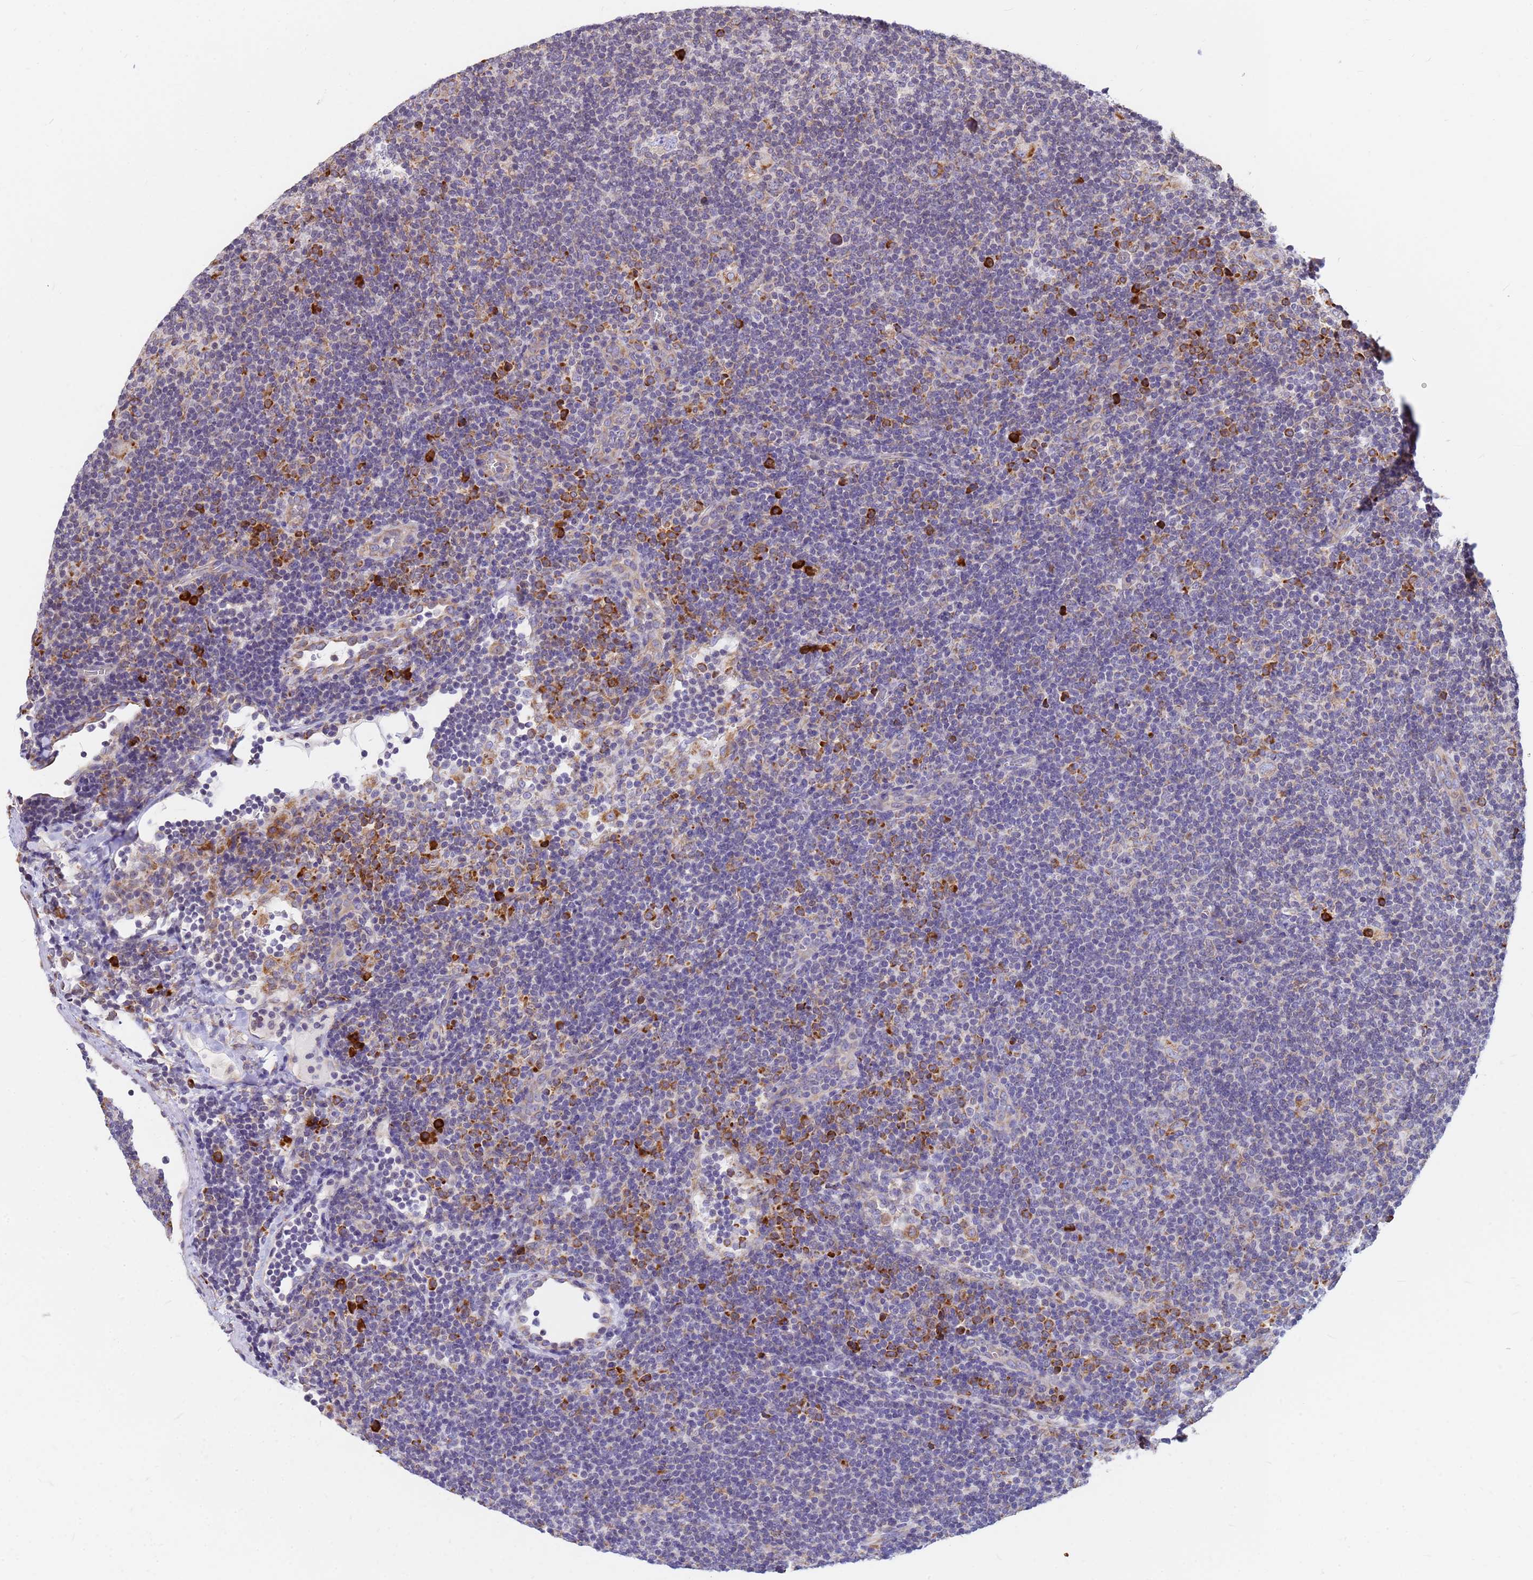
{"staining": {"intensity": "moderate", "quantity": "<25%", "location": "cytoplasmic/membranous"}, "tissue": "lymphoma", "cell_type": "Tumor cells", "image_type": "cancer", "snomed": [{"axis": "morphology", "description": "Hodgkin's disease, NOS"}, {"axis": "topography", "description": "Lymph node"}], "caption": "Immunohistochemistry micrograph of human lymphoma stained for a protein (brown), which displays low levels of moderate cytoplasmic/membranous staining in approximately <25% of tumor cells.", "gene": "SSR4", "patient": {"sex": "female", "age": 57}}